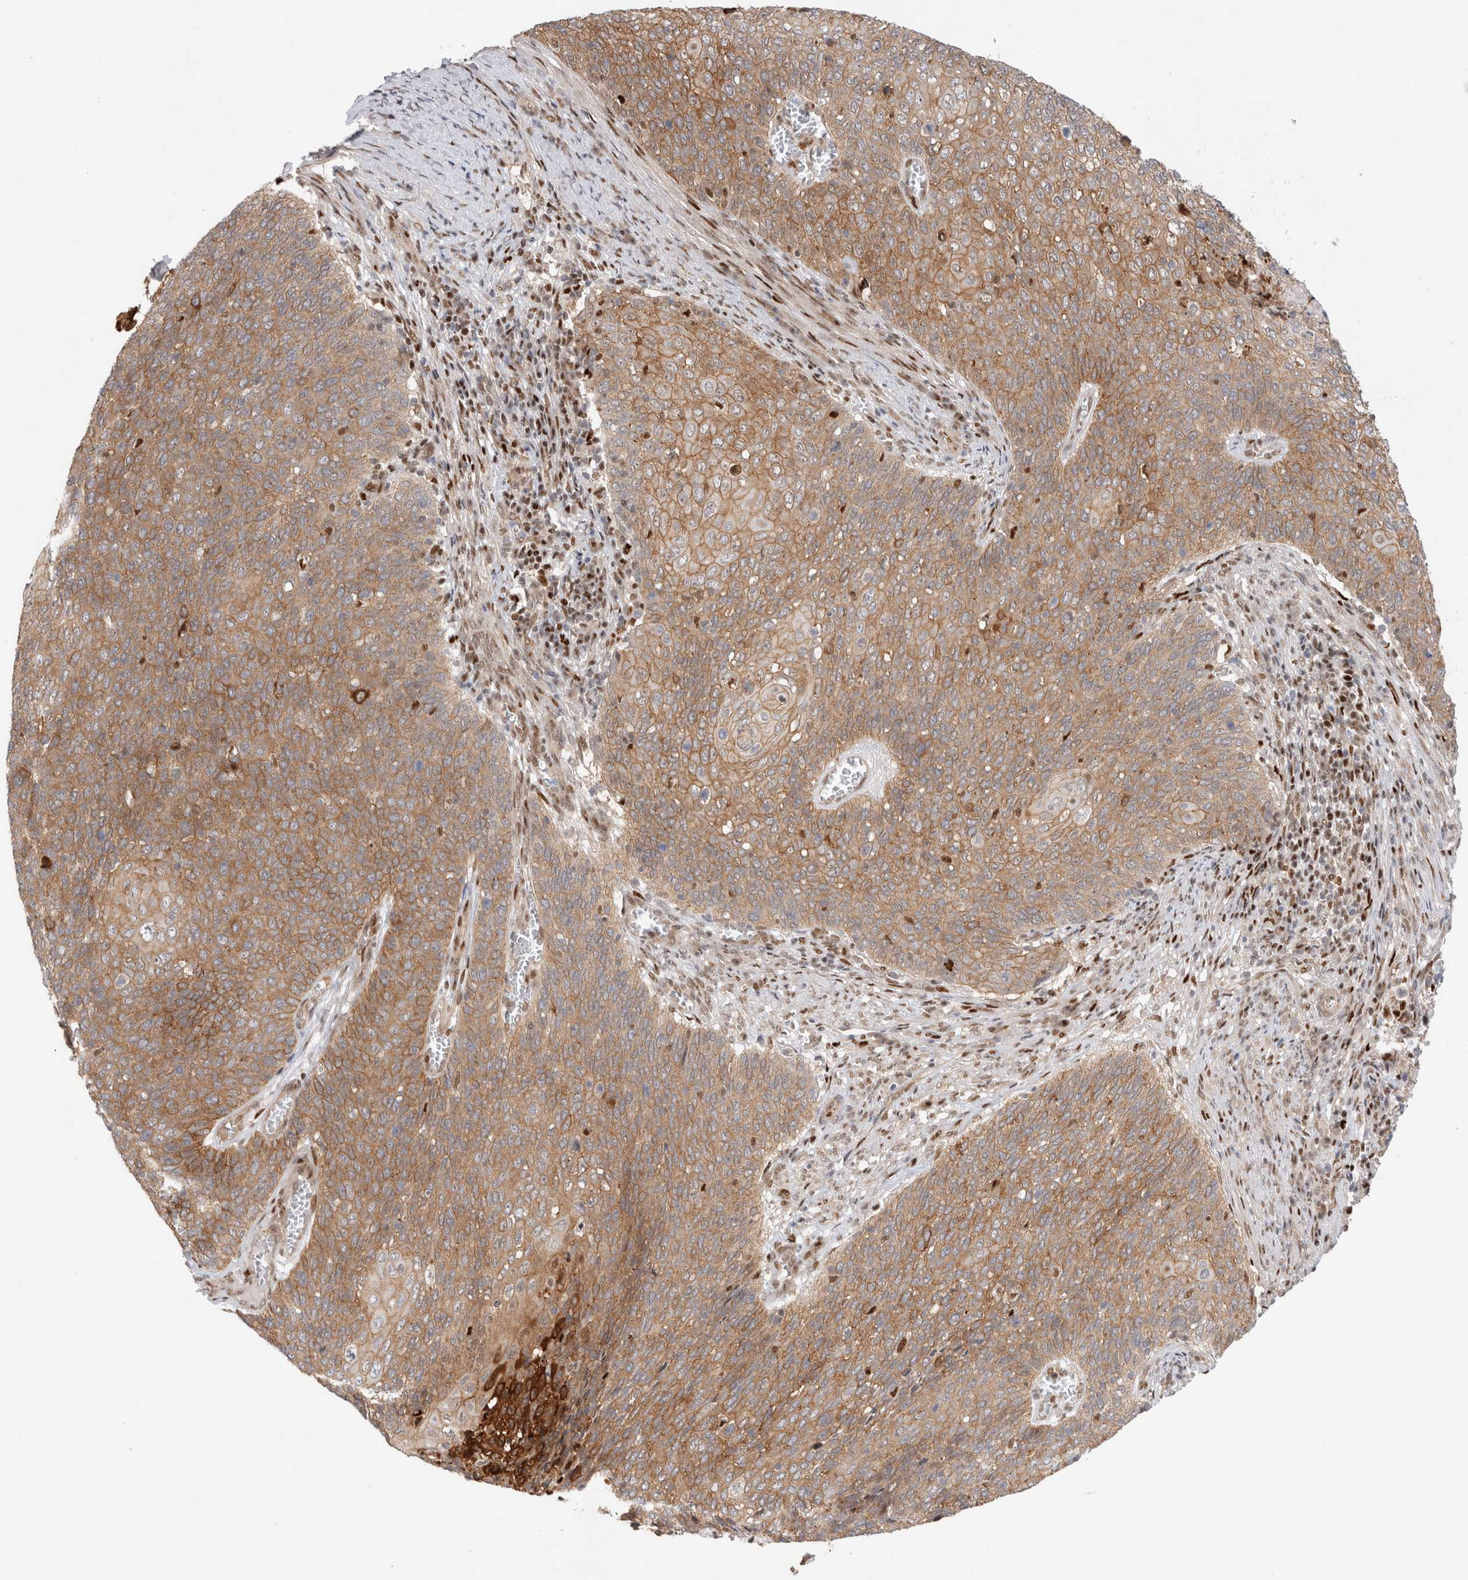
{"staining": {"intensity": "moderate", "quantity": ">75%", "location": "cytoplasmic/membranous"}, "tissue": "cervical cancer", "cell_type": "Tumor cells", "image_type": "cancer", "snomed": [{"axis": "morphology", "description": "Squamous cell carcinoma, NOS"}, {"axis": "topography", "description": "Cervix"}], "caption": "IHC of human squamous cell carcinoma (cervical) displays medium levels of moderate cytoplasmic/membranous expression in approximately >75% of tumor cells. (DAB IHC with brightfield microscopy, high magnification).", "gene": "TCF4", "patient": {"sex": "female", "age": 39}}